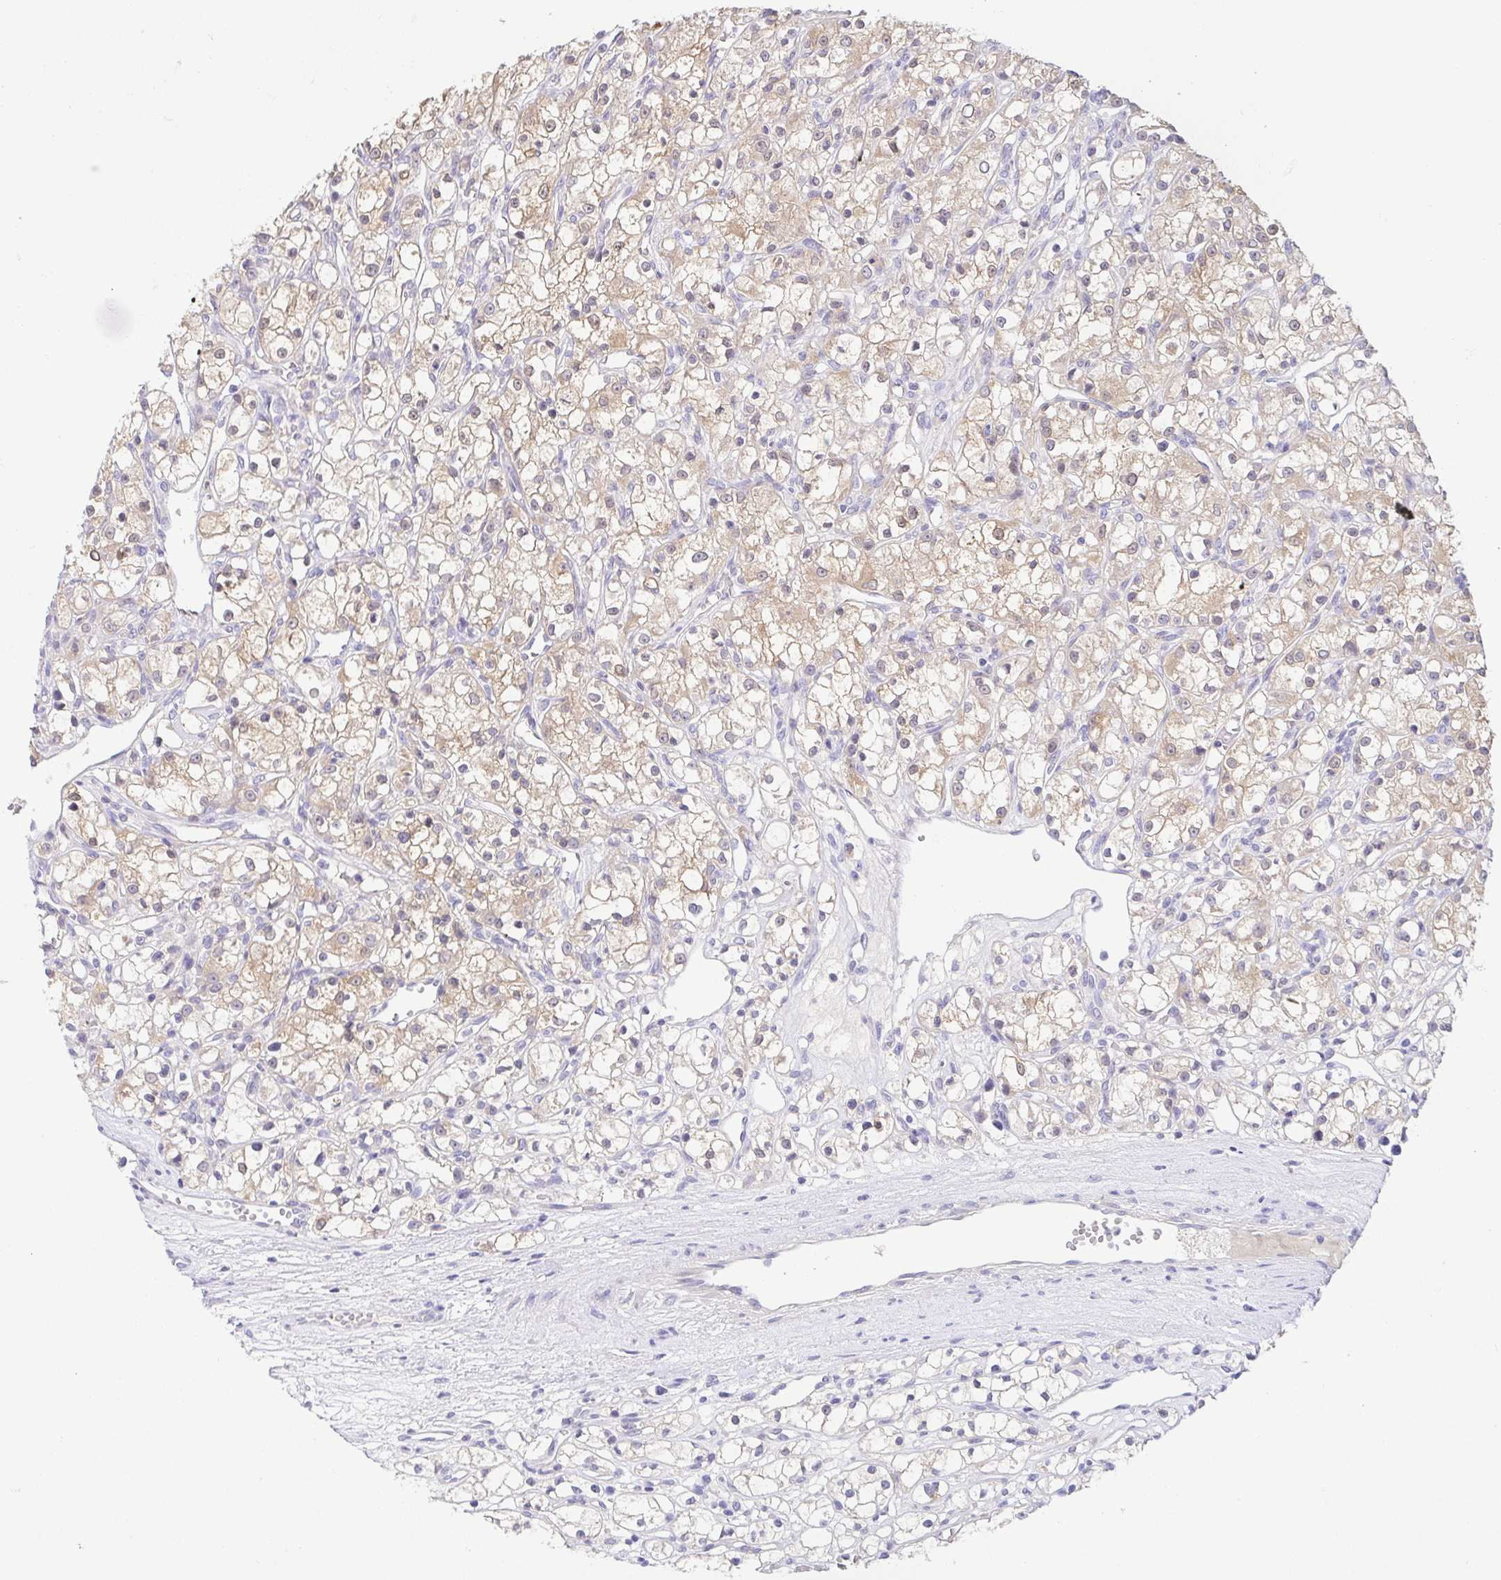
{"staining": {"intensity": "weak", "quantity": "25%-75%", "location": "cytoplasmic/membranous"}, "tissue": "renal cancer", "cell_type": "Tumor cells", "image_type": "cancer", "snomed": [{"axis": "morphology", "description": "Adenocarcinoma, NOS"}, {"axis": "topography", "description": "Kidney"}], "caption": "This micrograph shows immunohistochemistry staining of renal cancer (adenocarcinoma), with low weak cytoplasmic/membranous staining in about 25%-75% of tumor cells.", "gene": "FABP3", "patient": {"sex": "female", "age": 59}}